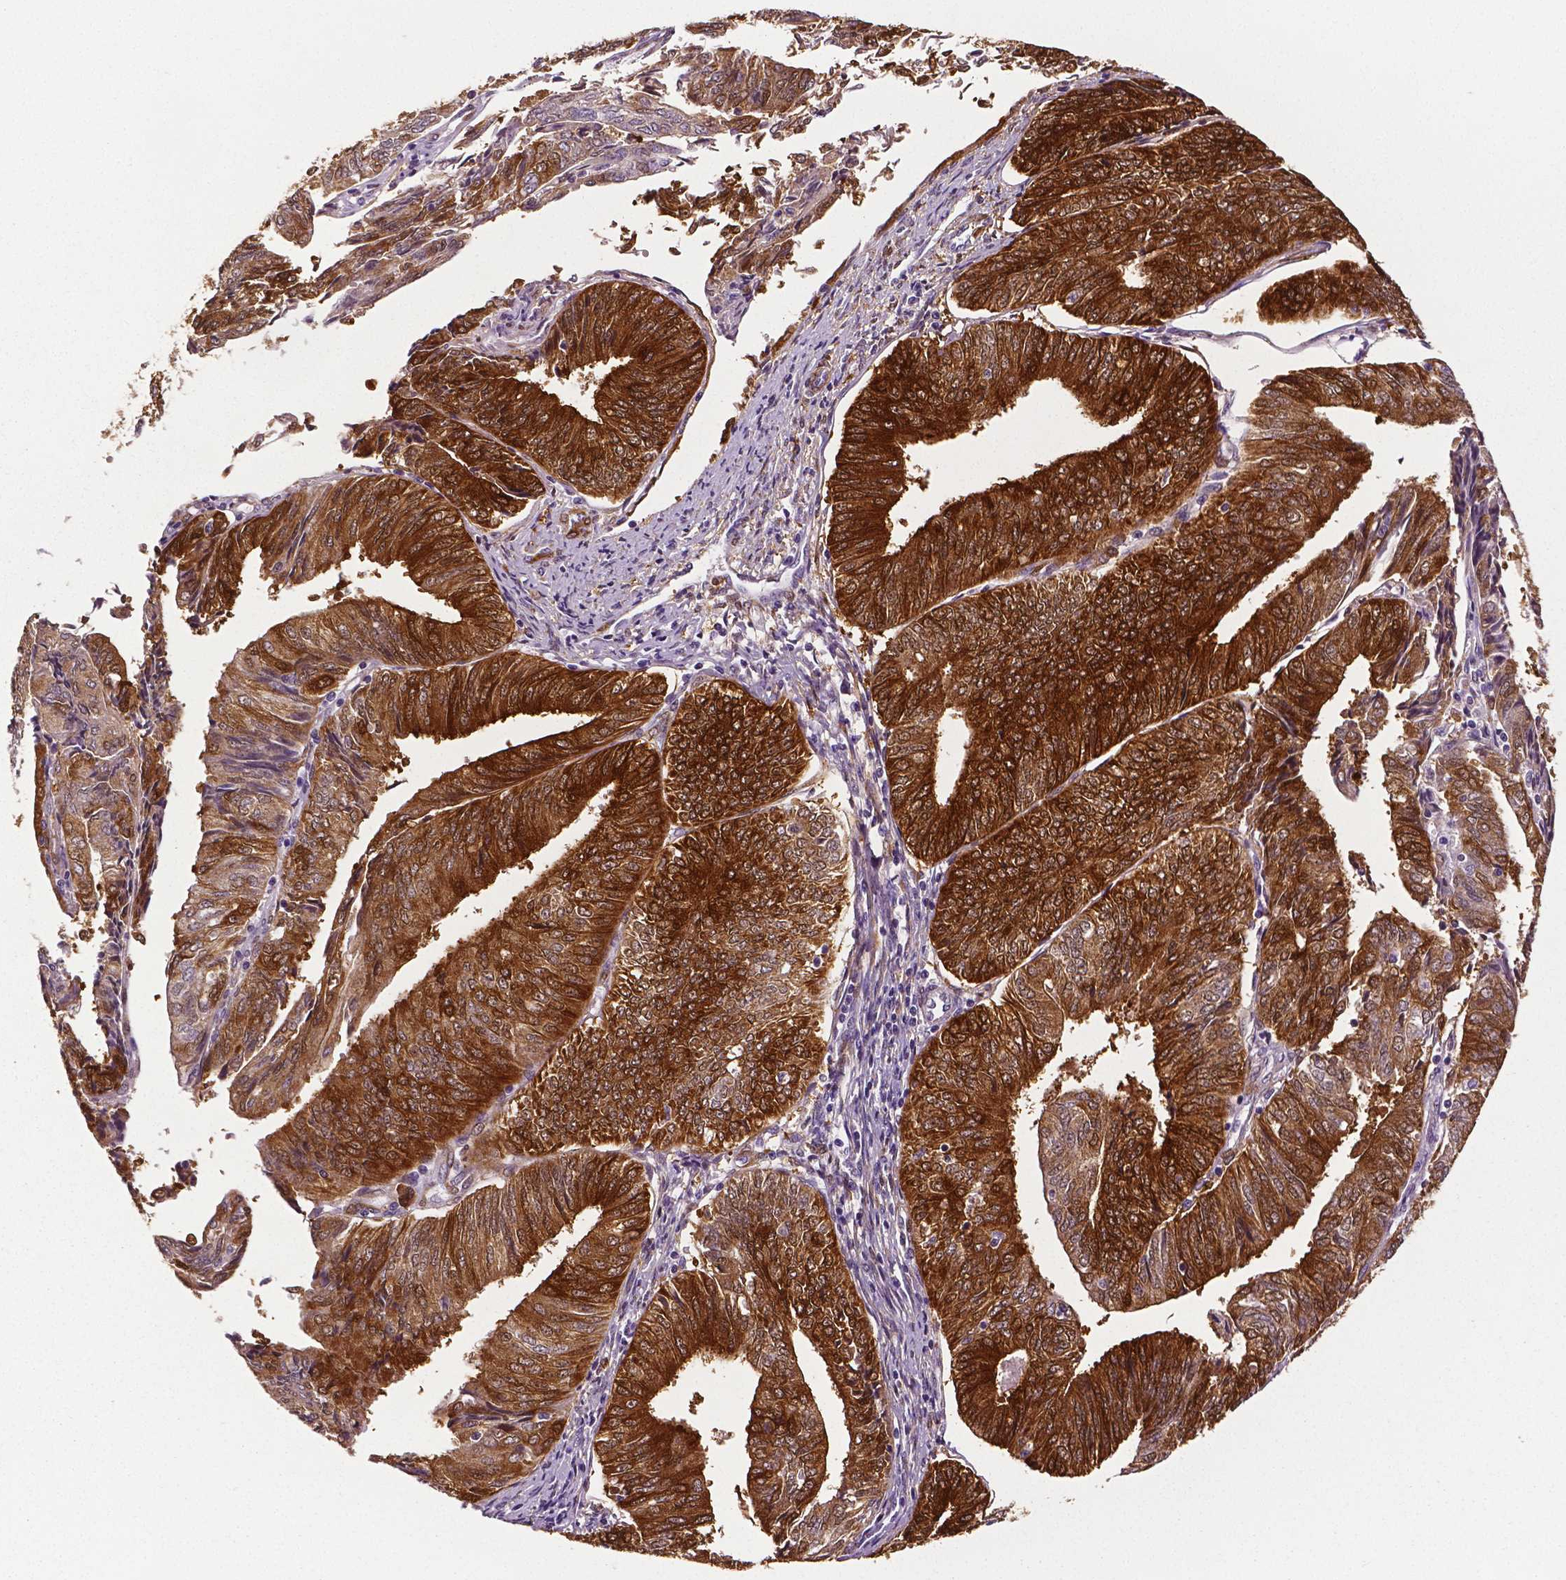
{"staining": {"intensity": "strong", "quantity": "25%-75%", "location": "cytoplasmic/membranous"}, "tissue": "endometrial cancer", "cell_type": "Tumor cells", "image_type": "cancer", "snomed": [{"axis": "morphology", "description": "Adenocarcinoma, NOS"}, {"axis": "topography", "description": "Endometrium"}], "caption": "A brown stain shows strong cytoplasmic/membranous expression of a protein in human endometrial adenocarcinoma tumor cells.", "gene": "PHGDH", "patient": {"sex": "female", "age": 58}}